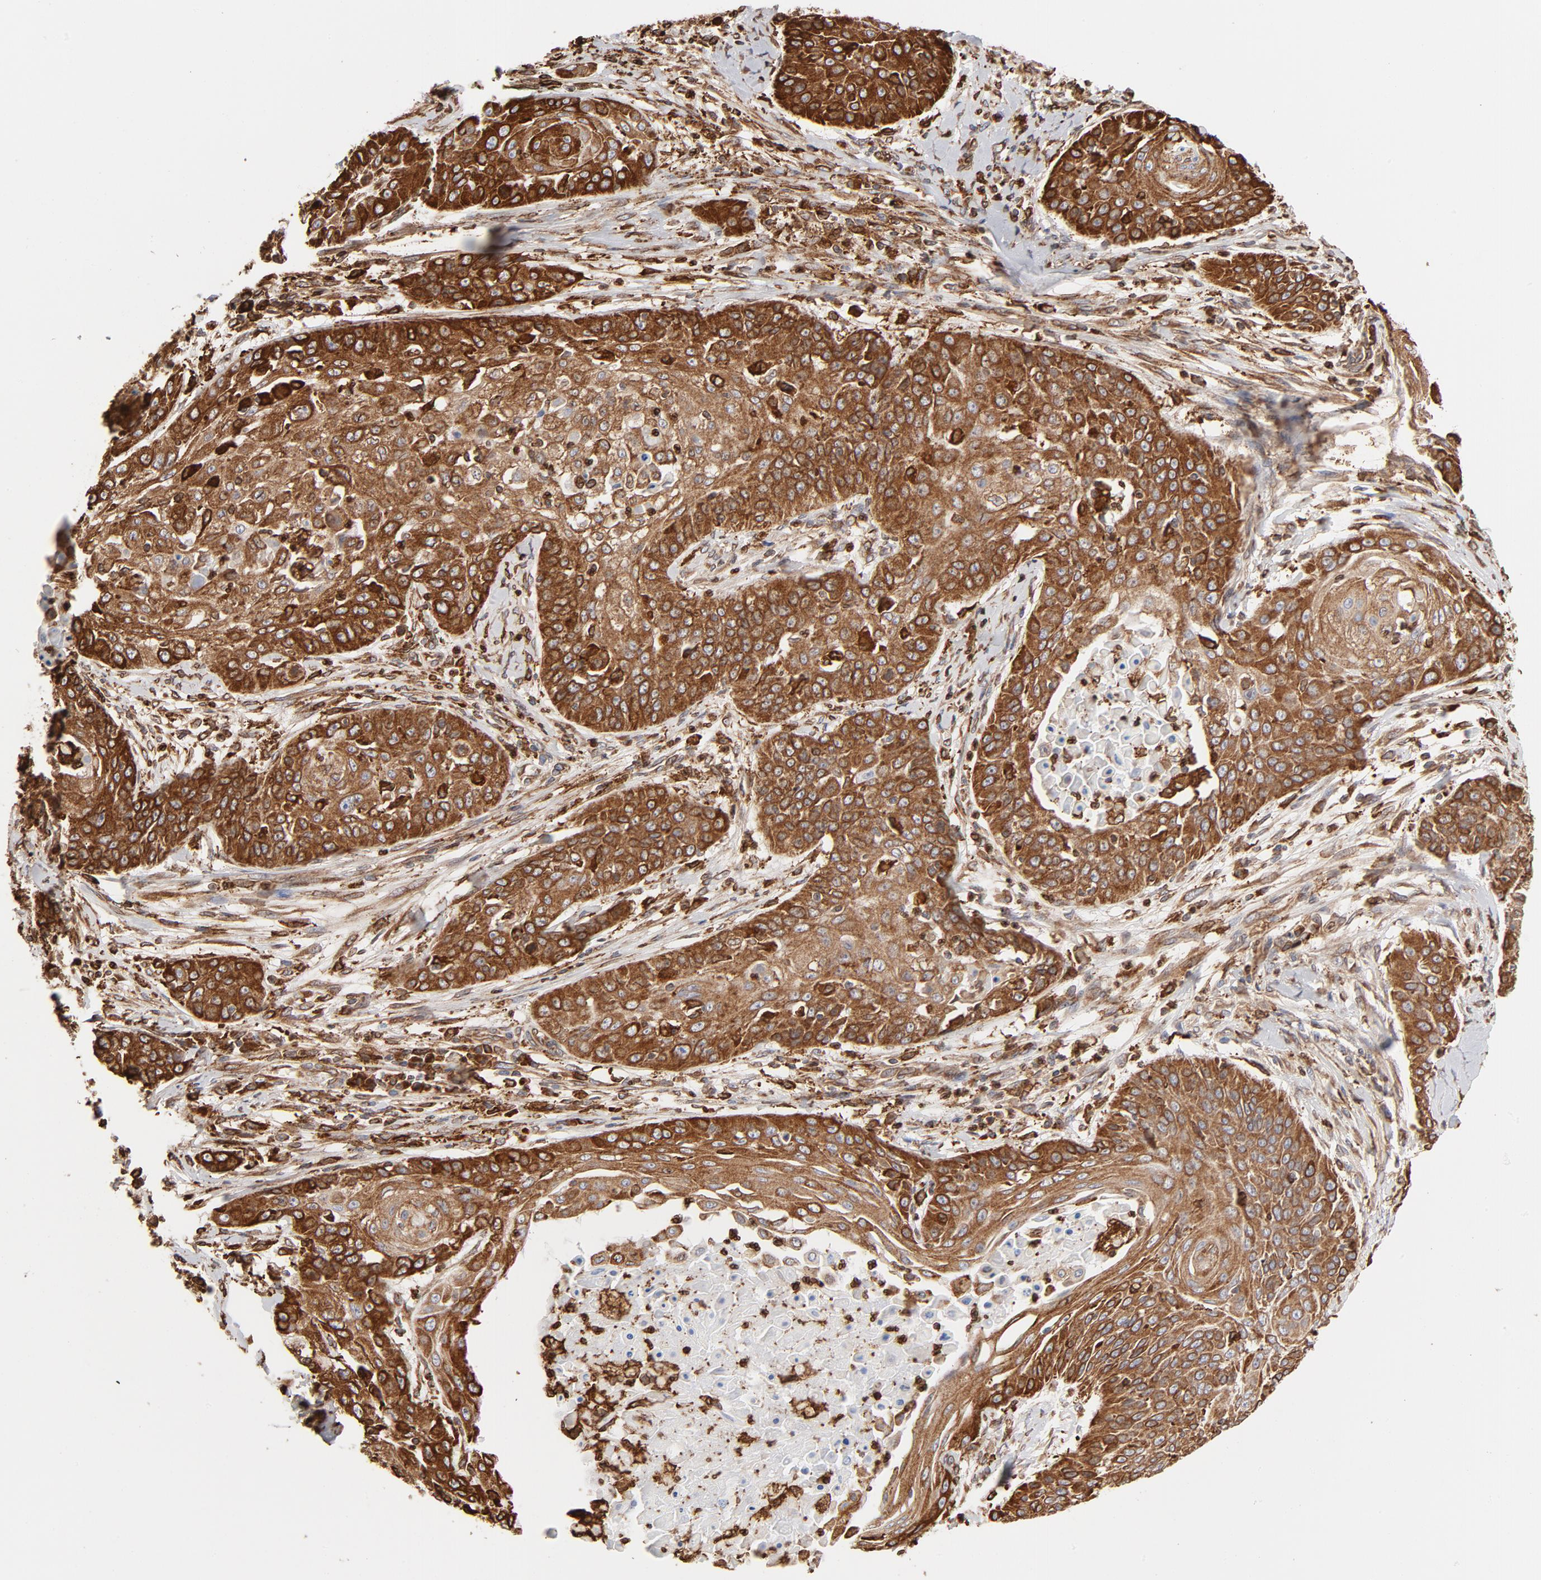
{"staining": {"intensity": "strong", "quantity": ">75%", "location": "cytoplasmic/membranous"}, "tissue": "cervical cancer", "cell_type": "Tumor cells", "image_type": "cancer", "snomed": [{"axis": "morphology", "description": "Squamous cell carcinoma, NOS"}, {"axis": "topography", "description": "Cervix"}], "caption": "Approximately >75% of tumor cells in squamous cell carcinoma (cervical) display strong cytoplasmic/membranous protein expression as visualized by brown immunohistochemical staining.", "gene": "CANX", "patient": {"sex": "female", "age": 64}}